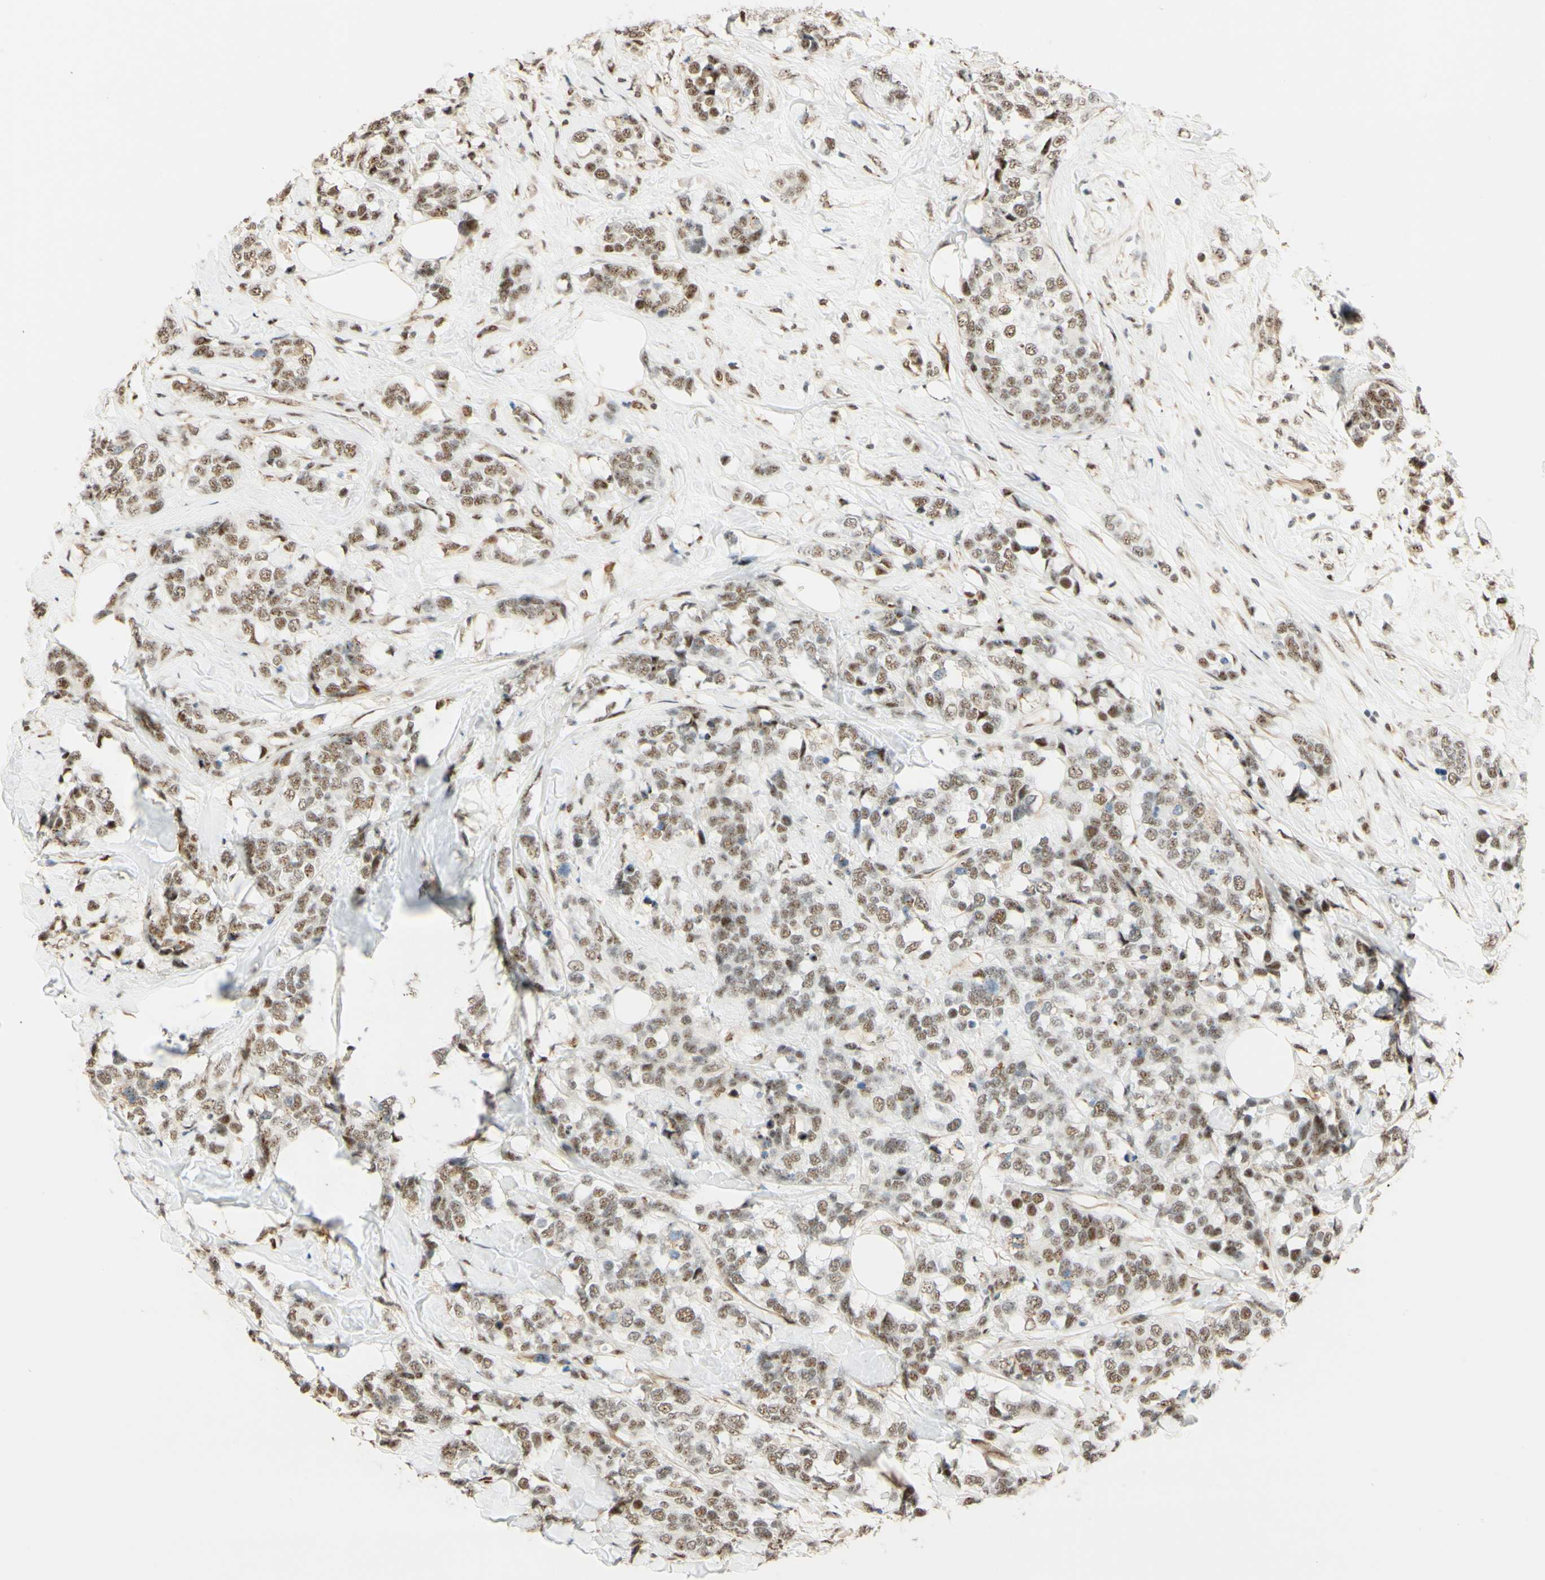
{"staining": {"intensity": "moderate", "quantity": ">75%", "location": "nuclear"}, "tissue": "breast cancer", "cell_type": "Tumor cells", "image_type": "cancer", "snomed": [{"axis": "morphology", "description": "Lobular carcinoma"}, {"axis": "topography", "description": "Breast"}], "caption": "Immunohistochemical staining of breast lobular carcinoma exhibits medium levels of moderate nuclear staining in about >75% of tumor cells. The protein is shown in brown color, while the nuclei are stained blue.", "gene": "SAP18", "patient": {"sex": "female", "age": 59}}